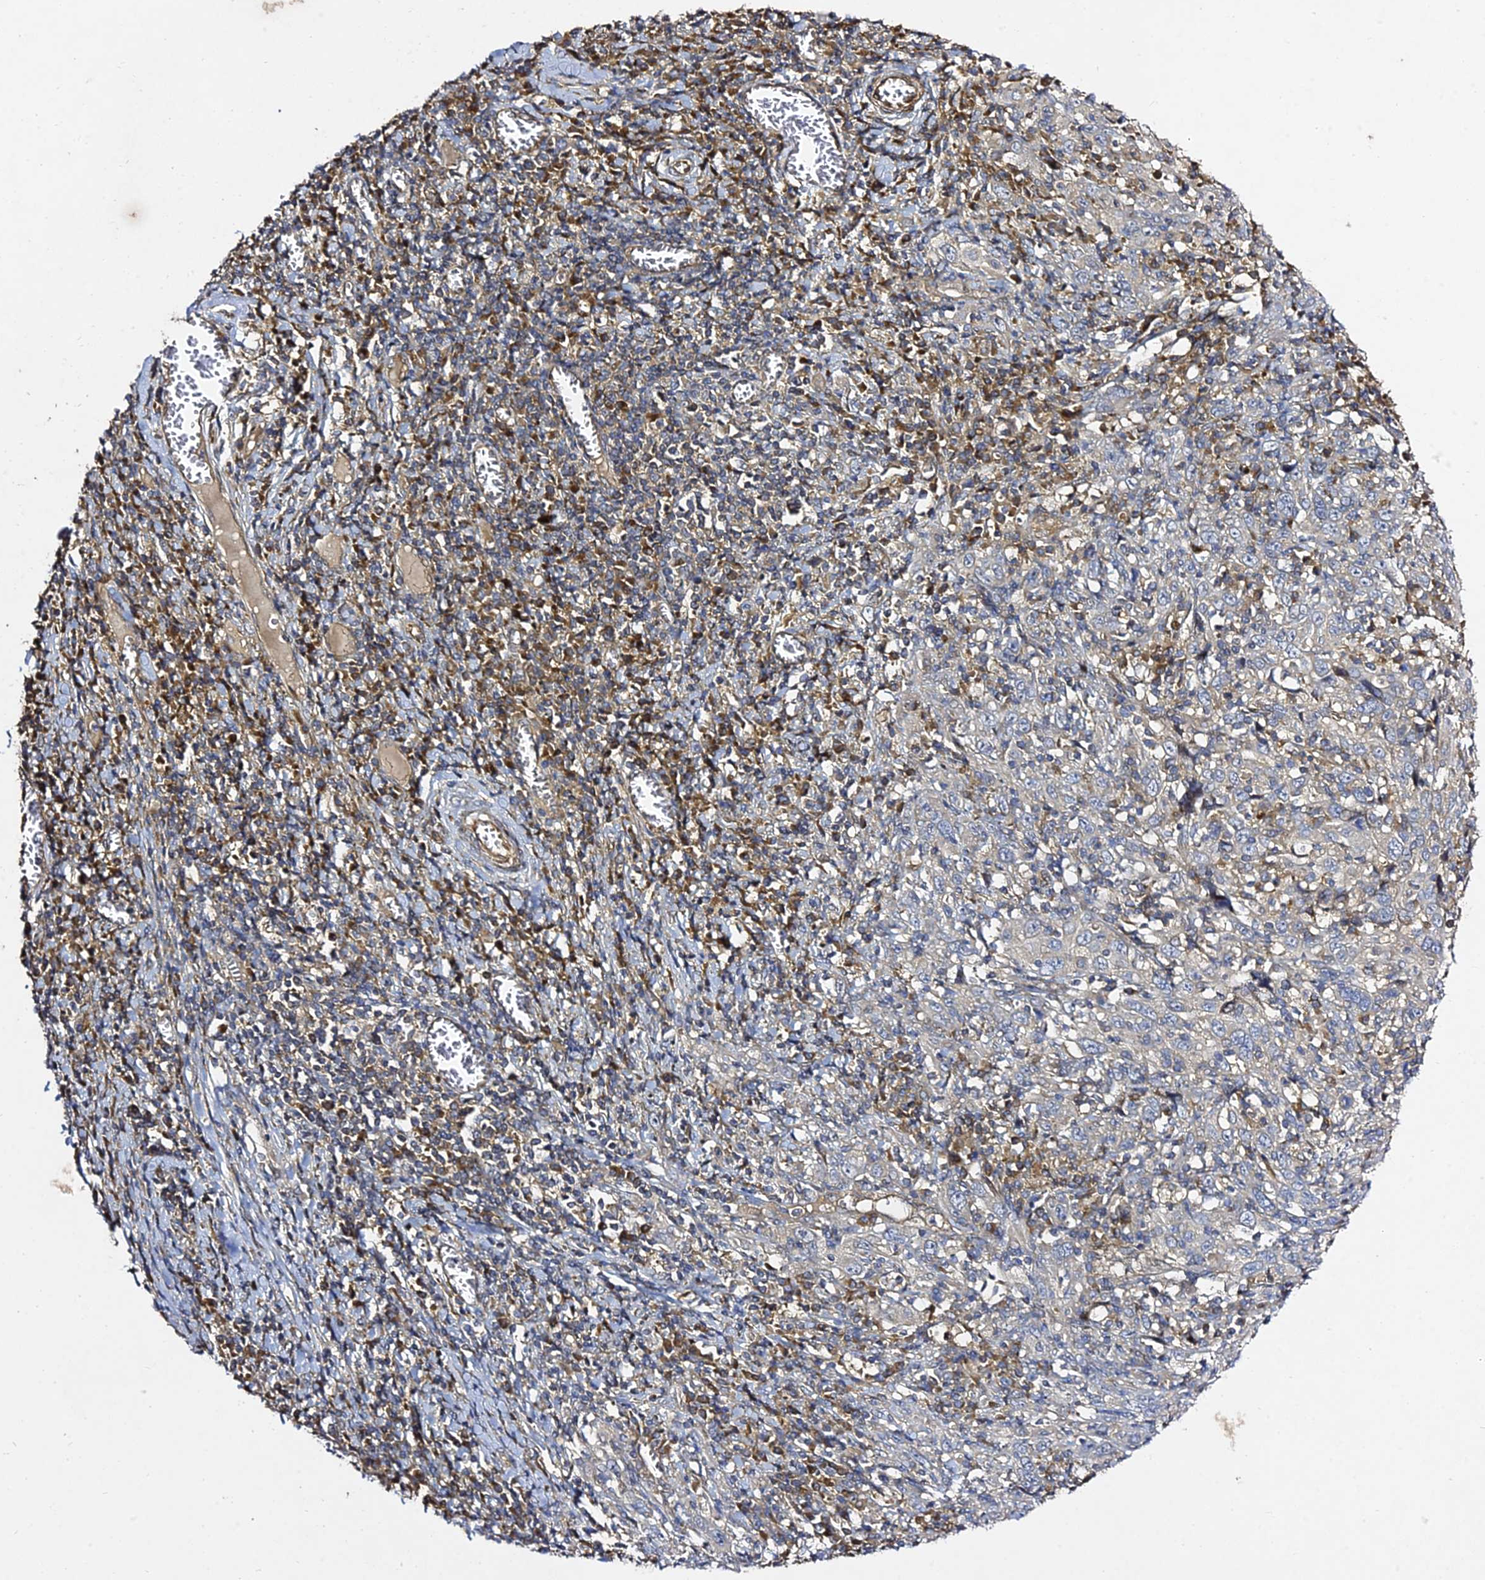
{"staining": {"intensity": "negative", "quantity": "none", "location": "none"}, "tissue": "cervical cancer", "cell_type": "Tumor cells", "image_type": "cancer", "snomed": [{"axis": "morphology", "description": "Squamous cell carcinoma, NOS"}, {"axis": "topography", "description": "Cervix"}], "caption": "DAB immunohistochemical staining of human cervical cancer reveals no significant expression in tumor cells.", "gene": "GRTP1", "patient": {"sex": "female", "age": 46}}